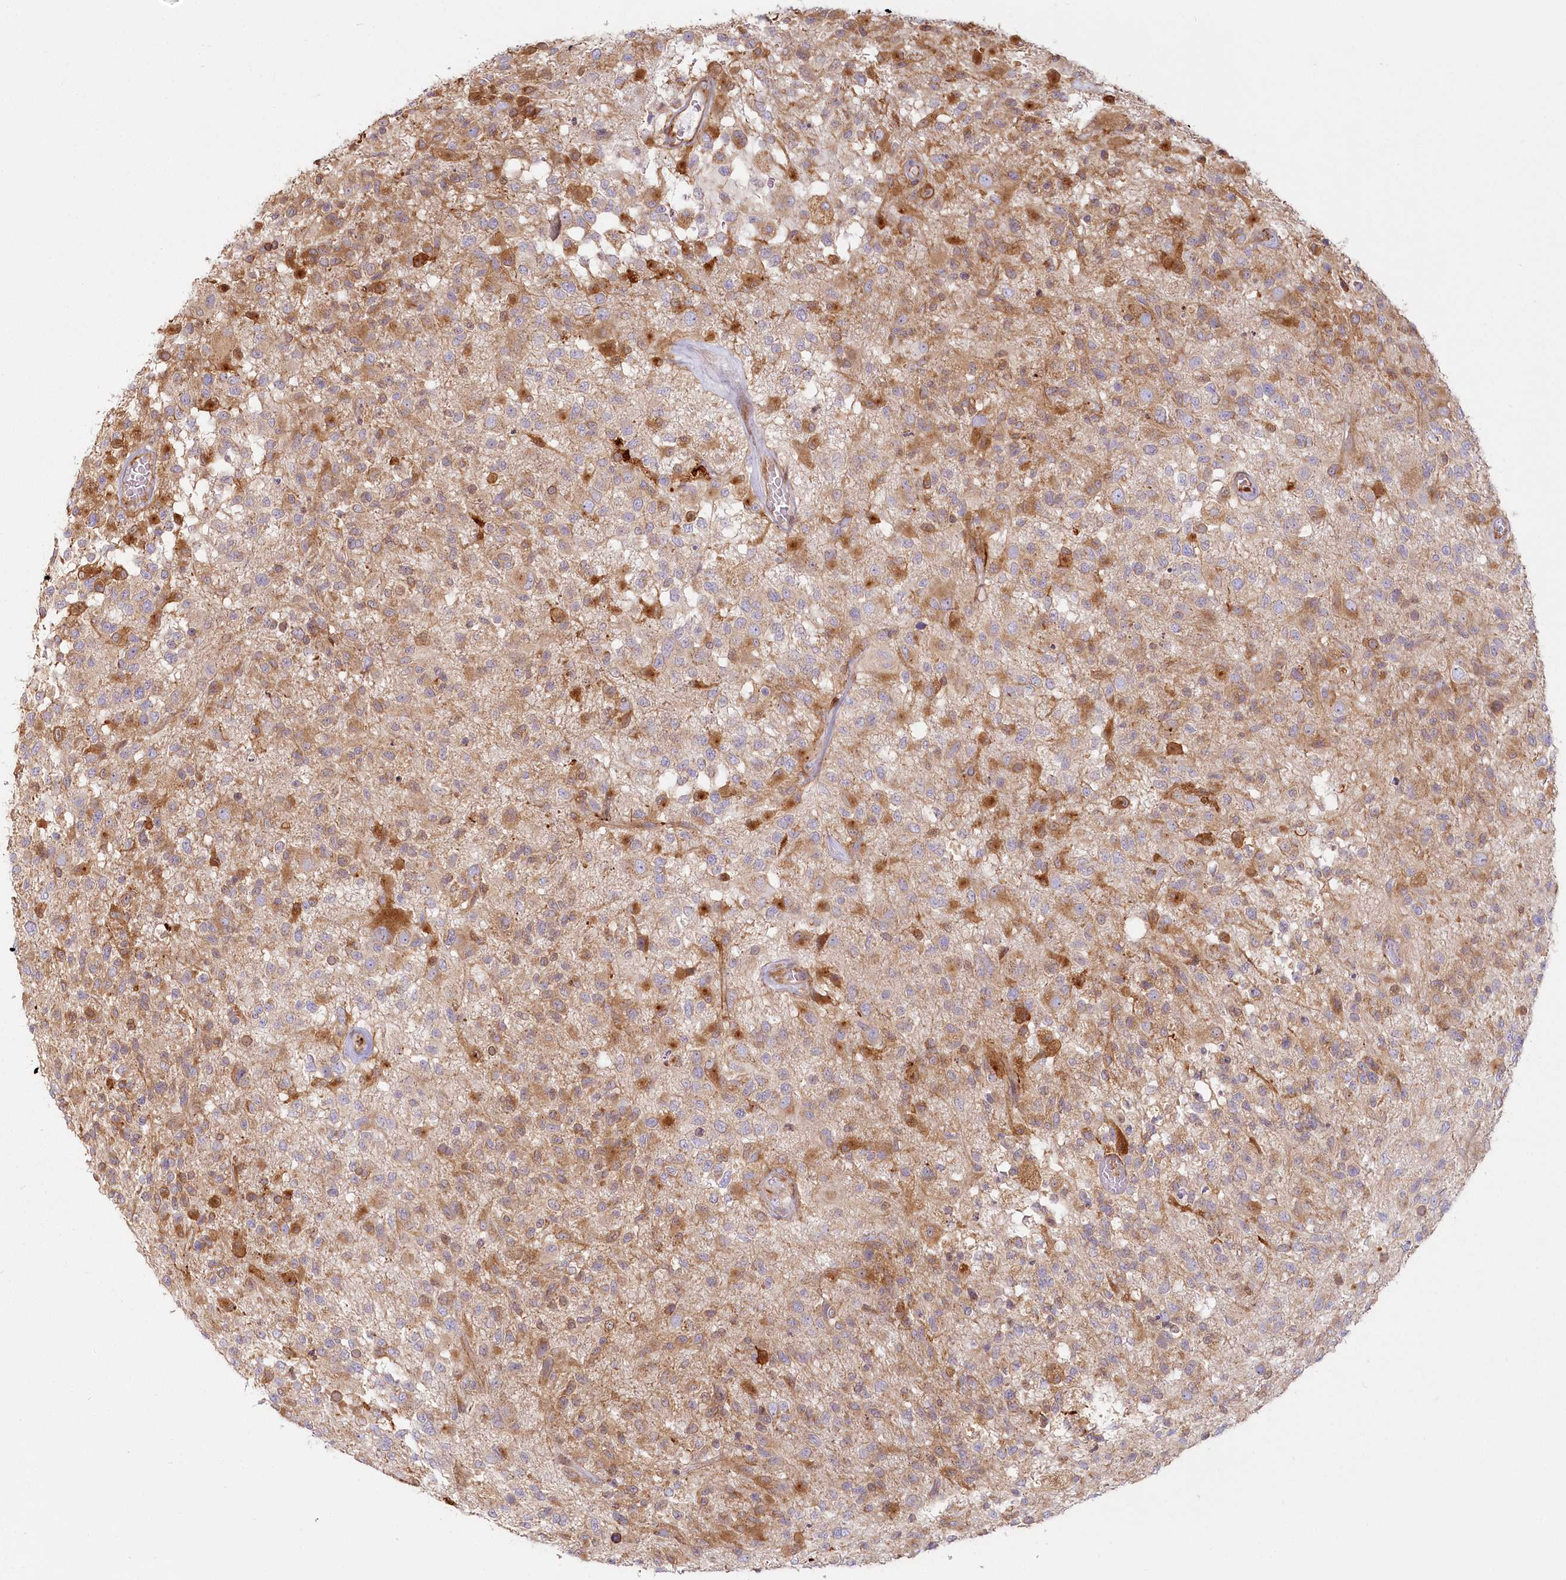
{"staining": {"intensity": "moderate", "quantity": "25%-75%", "location": "cytoplasmic/membranous"}, "tissue": "glioma", "cell_type": "Tumor cells", "image_type": "cancer", "snomed": [{"axis": "morphology", "description": "Glioma, malignant, High grade"}, {"axis": "morphology", "description": "Glioblastoma, NOS"}, {"axis": "topography", "description": "Brain"}], "caption": "Tumor cells reveal moderate cytoplasmic/membranous staining in about 25%-75% of cells in high-grade glioma (malignant).", "gene": "HARS2", "patient": {"sex": "male", "age": 60}}